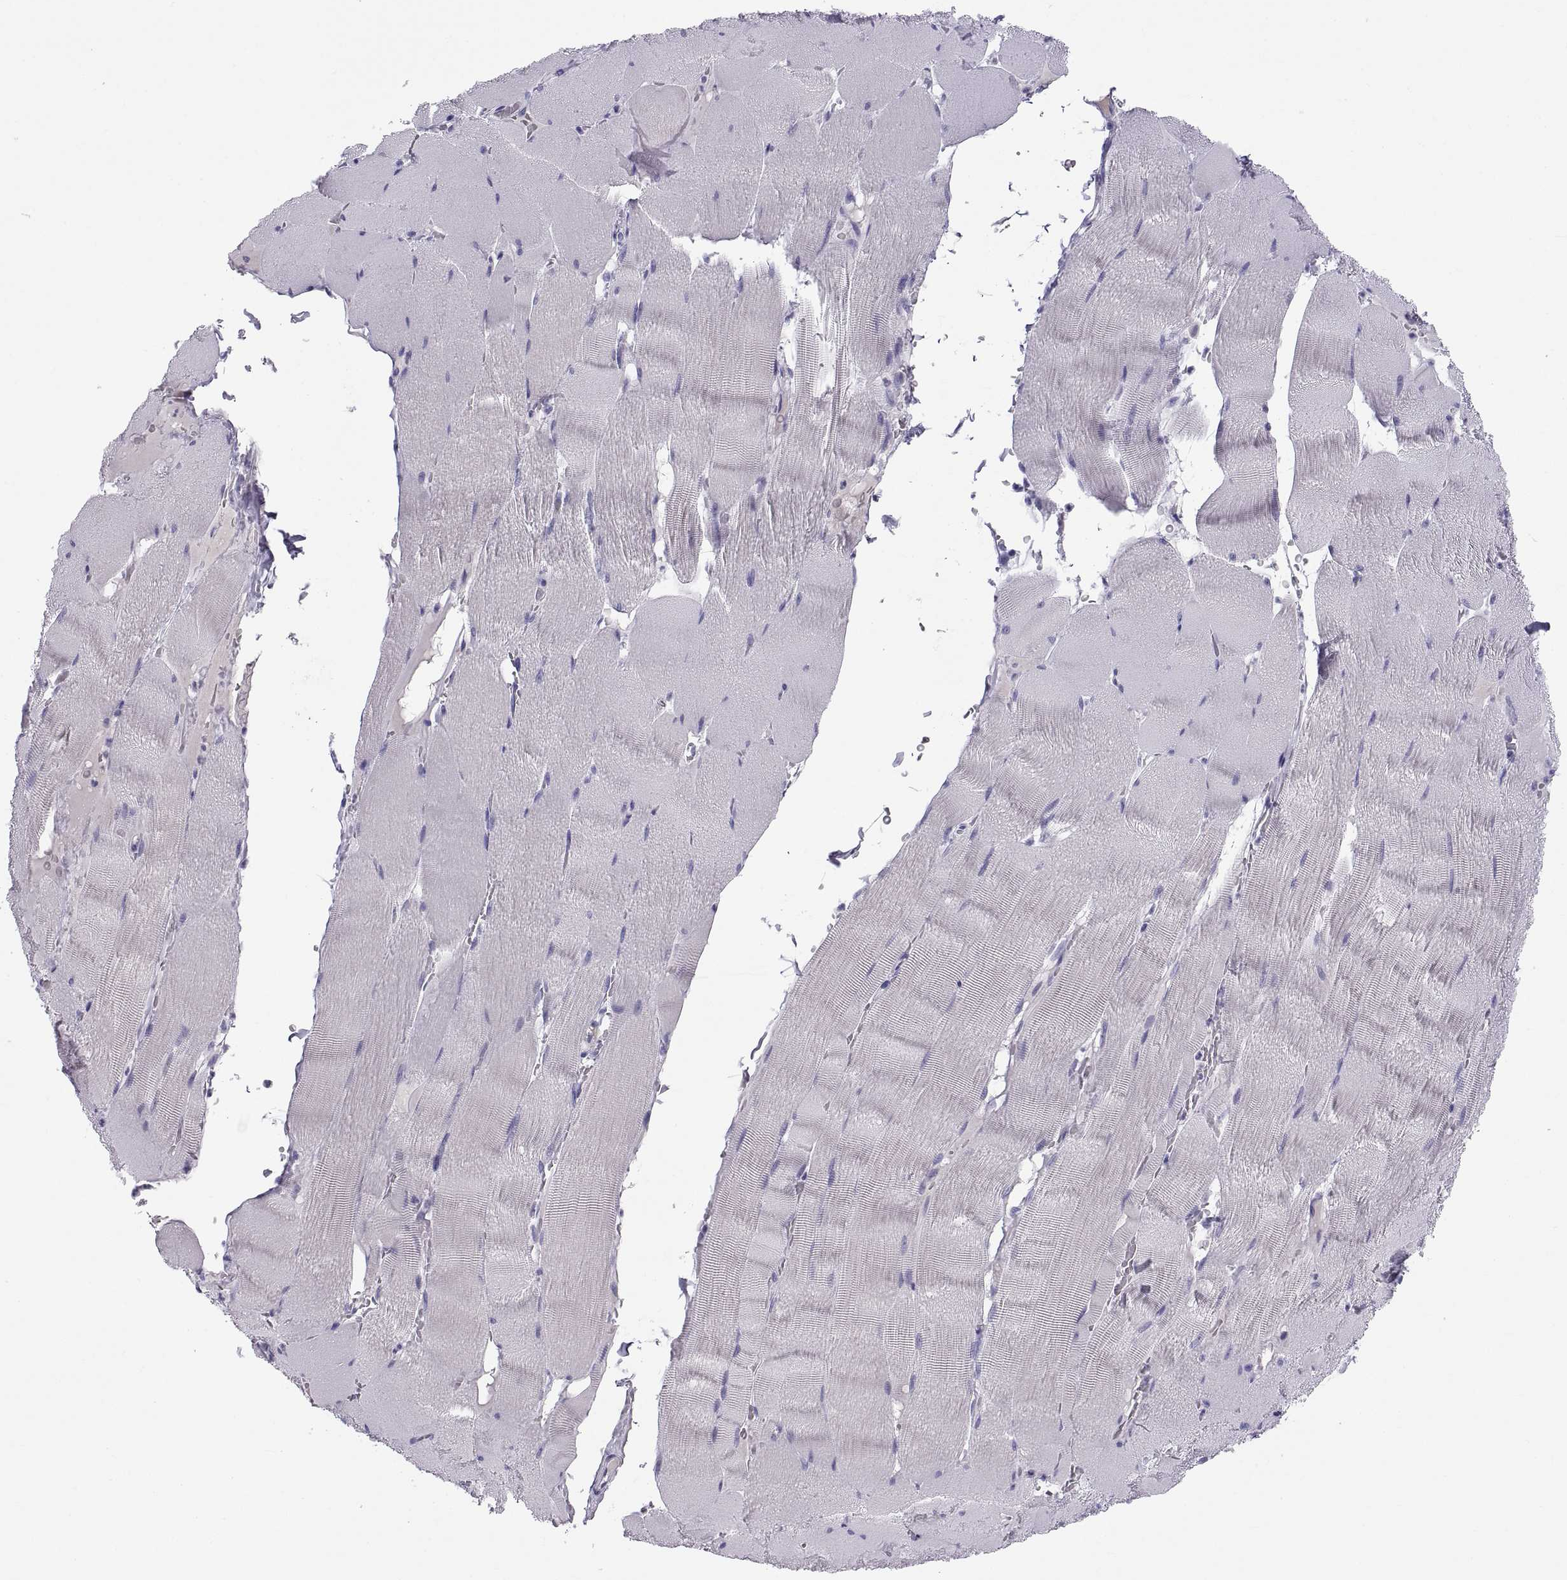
{"staining": {"intensity": "negative", "quantity": "none", "location": "none"}, "tissue": "skeletal muscle", "cell_type": "Myocytes", "image_type": "normal", "snomed": [{"axis": "morphology", "description": "Normal tissue, NOS"}, {"axis": "topography", "description": "Skeletal muscle"}], "caption": "IHC micrograph of normal skeletal muscle: skeletal muscle stained with DAB (3,3'-diaminobenzidine) exhibits no significant protein staining in myocytes. (IHC, brightfield microscopy, high magnification).", "gene": "CT47A10", "patient": {"sex": "male", "age": 56}}